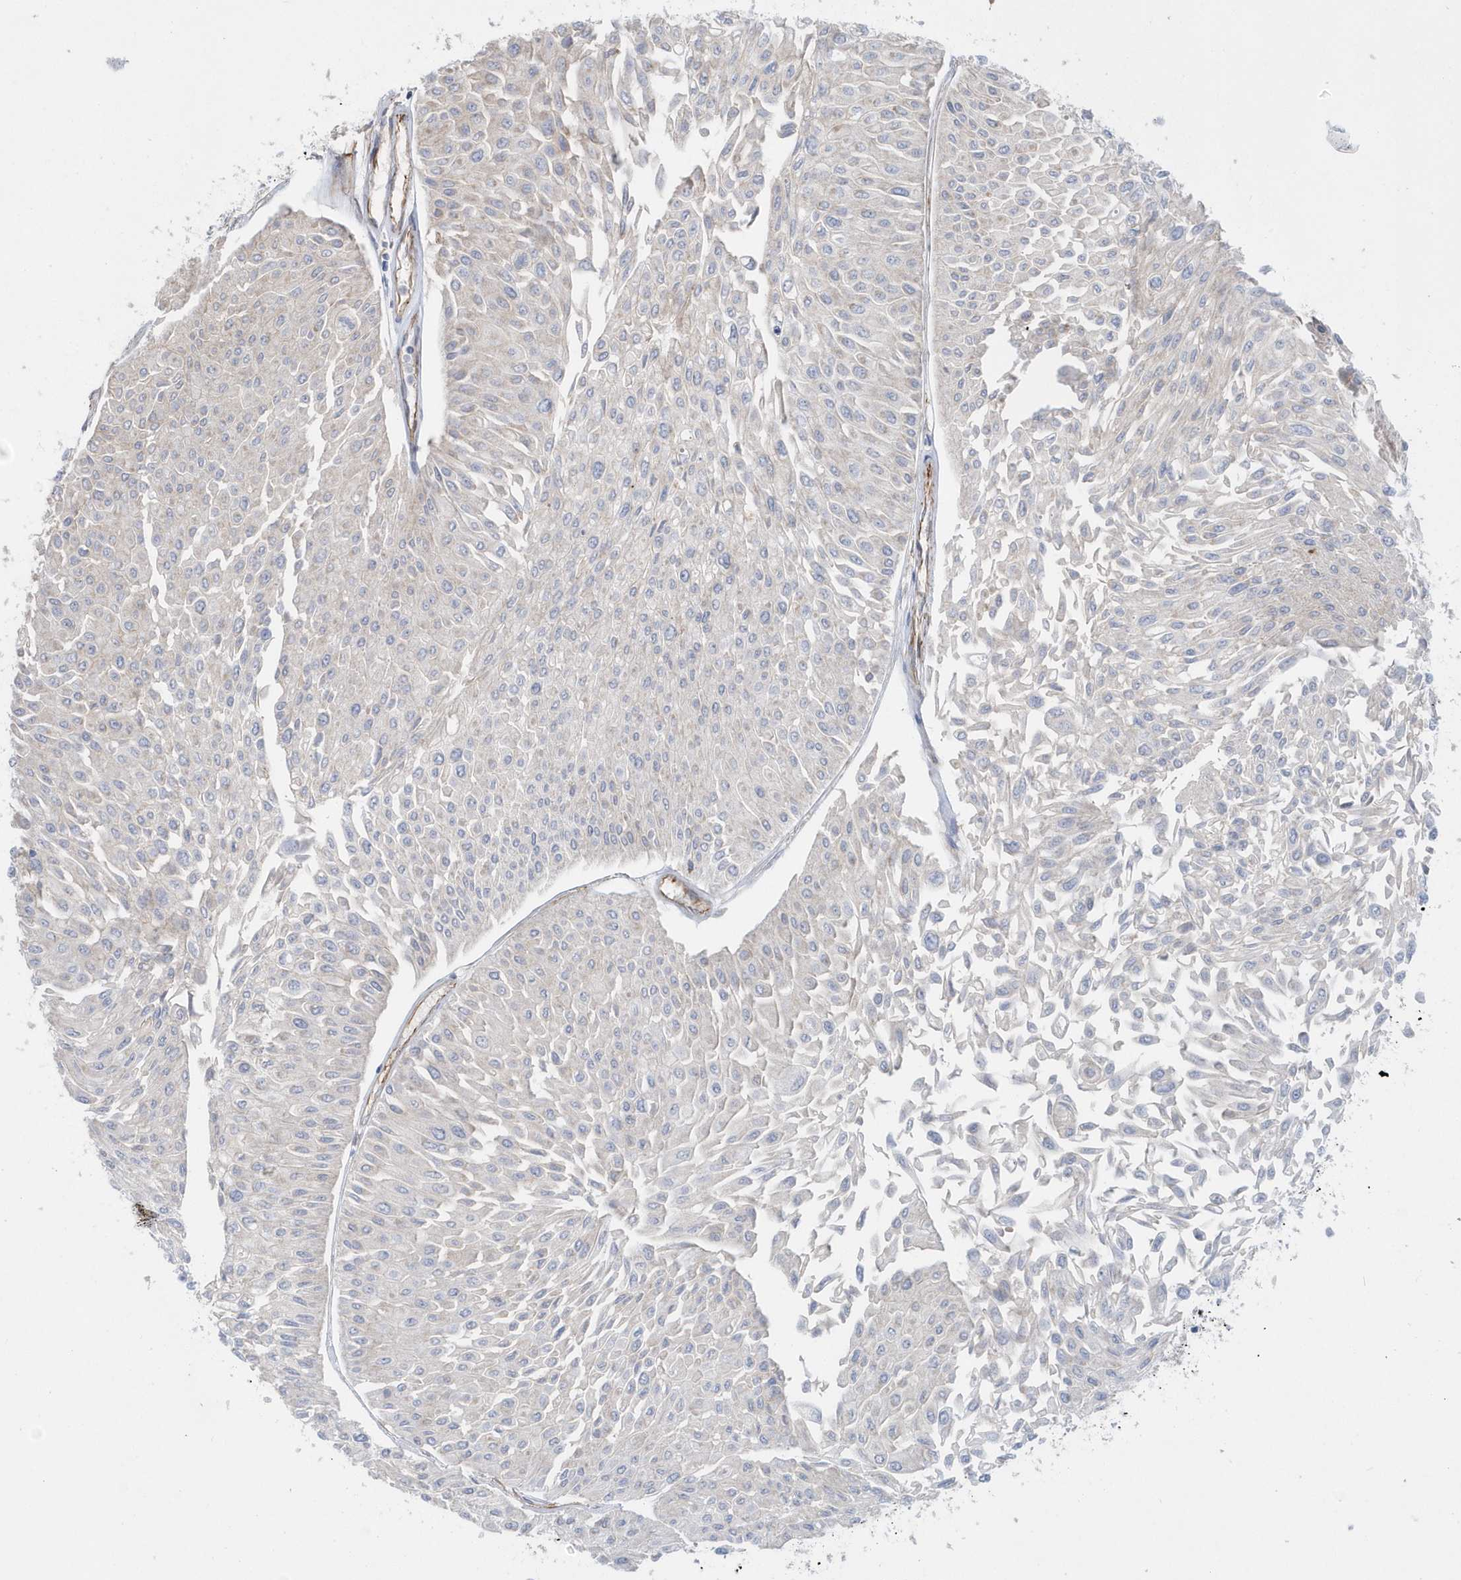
{"staining": {"intensity": "negative", "quantity": "none", "location": "none"}, "tissue": "urothelial cancer", "cell_type": "Tumor cells", "image_type": "cancer", "snomed": [{"axis": "morphology", "description": "Urothelial carcinoma, Low grade"}, {"axis": "topography", "description": "Urinary bladder"}], "caption": "Immunohistochemistry photomicrograph of human urothelial carcinoma (low-grade) stained for a protein (brown), which shows no positivity in tumor cells. Brightfield microscopy of IHC stained with DAB (brown) and hematoxylin (blue), captured at high magnification.", "gene": "RAB17", "patient": {"sex": "male", "age": 67}}